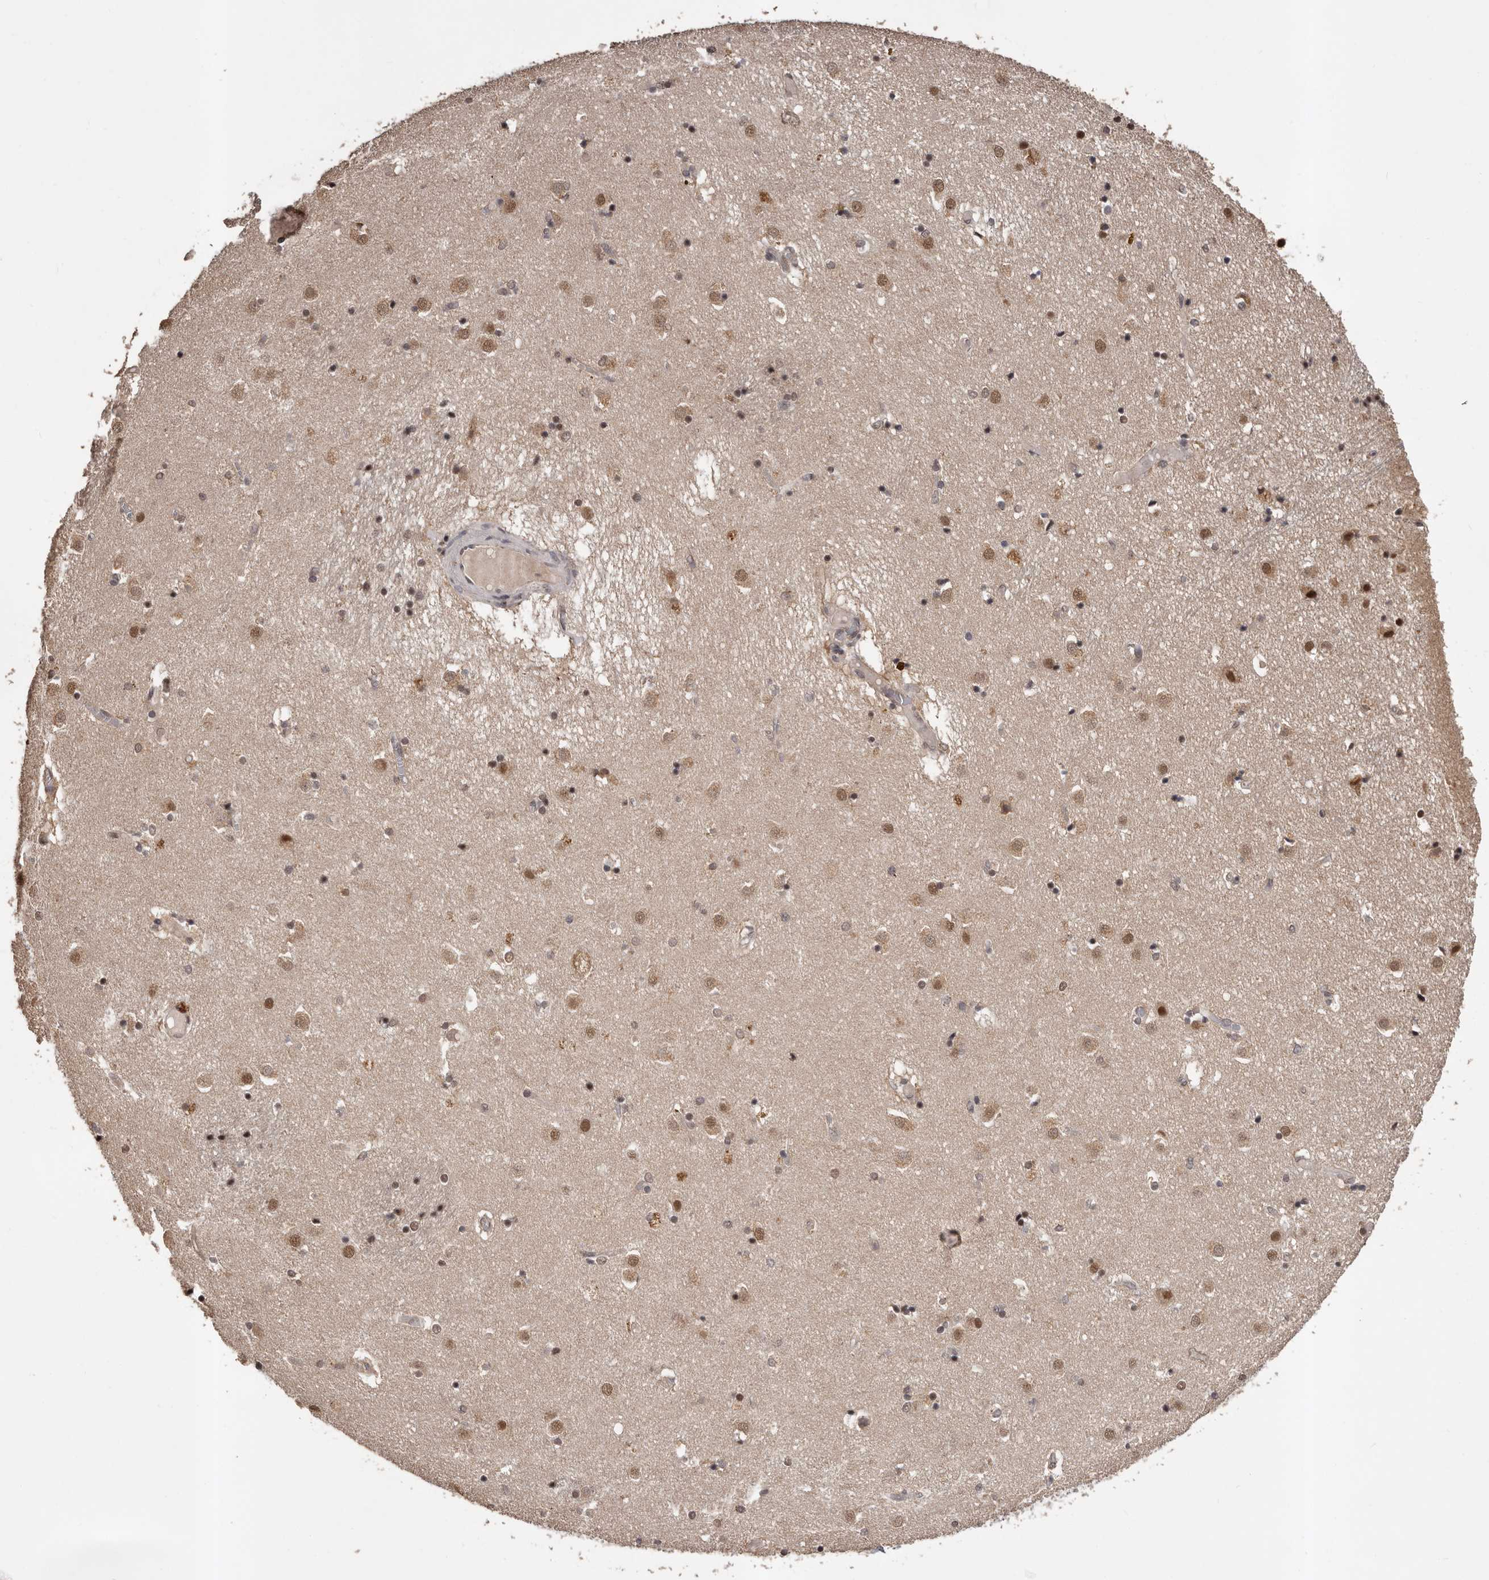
{"staining": {"intensity": "moderate", "quantity": "25%-75%", "location": "cytoplasmic/membranous,nuclear"}, "tissue": "caudate", "cell_type": "Glial cells", "image_type": "normal", "snomed": [{"axis": "morphology", "description": "Normal tissue, NOS"}, {"axis": "topography", "description": "Lateral ventricle wall"}], "caption": "Immunohistochemical staining of unremarkable human caudate displays moderate cytoplasmic/membranous,nuclear protein expression in about 25%-75% of glial cells.", "gene": "VPS37A", "patient": {"sex": "male", "age": 70}}